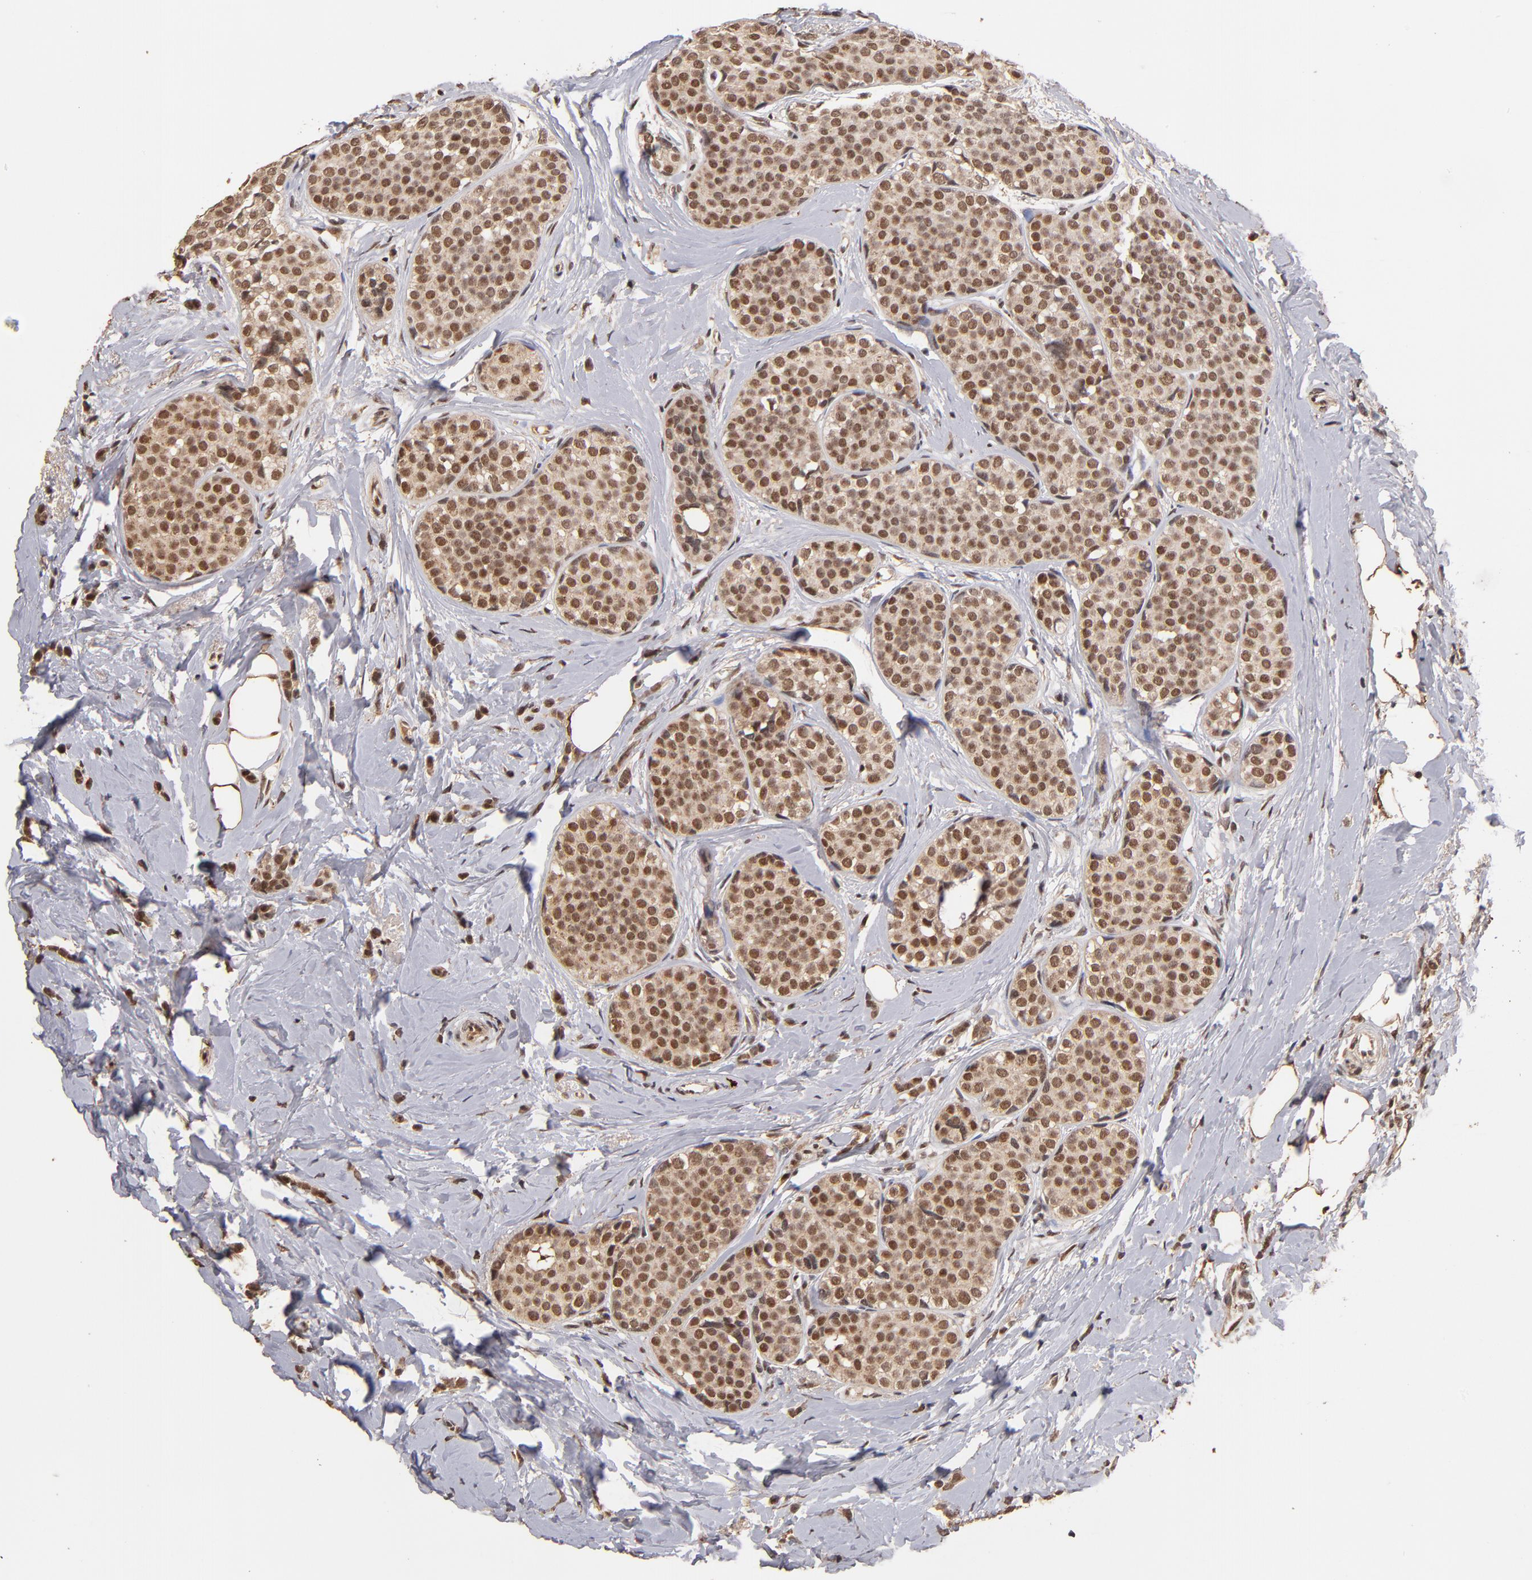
{"staining": {"intensity": "moderate", "quantity": ">75%", "location": "cytoplasmic/membranous,nuclear"}, "tissue": "breast cancer", "cell_type": "Tumor cells", "image_type": "cancer", "snomed": [{"axis": "morphology", "description": "Lobular carcinoma"}, {"axis": "topography", "description": "Breast"}], "caption": "An image of human breast cancer stained for a protein demonstrates moderate cytoplasmic/membranous and nuclear brown staining in tumor cells. The protein is shown in brown color, while the nuclei are stained blue.", "gene": "EAPP", "patient": {"sex": "female", "age": 64}}